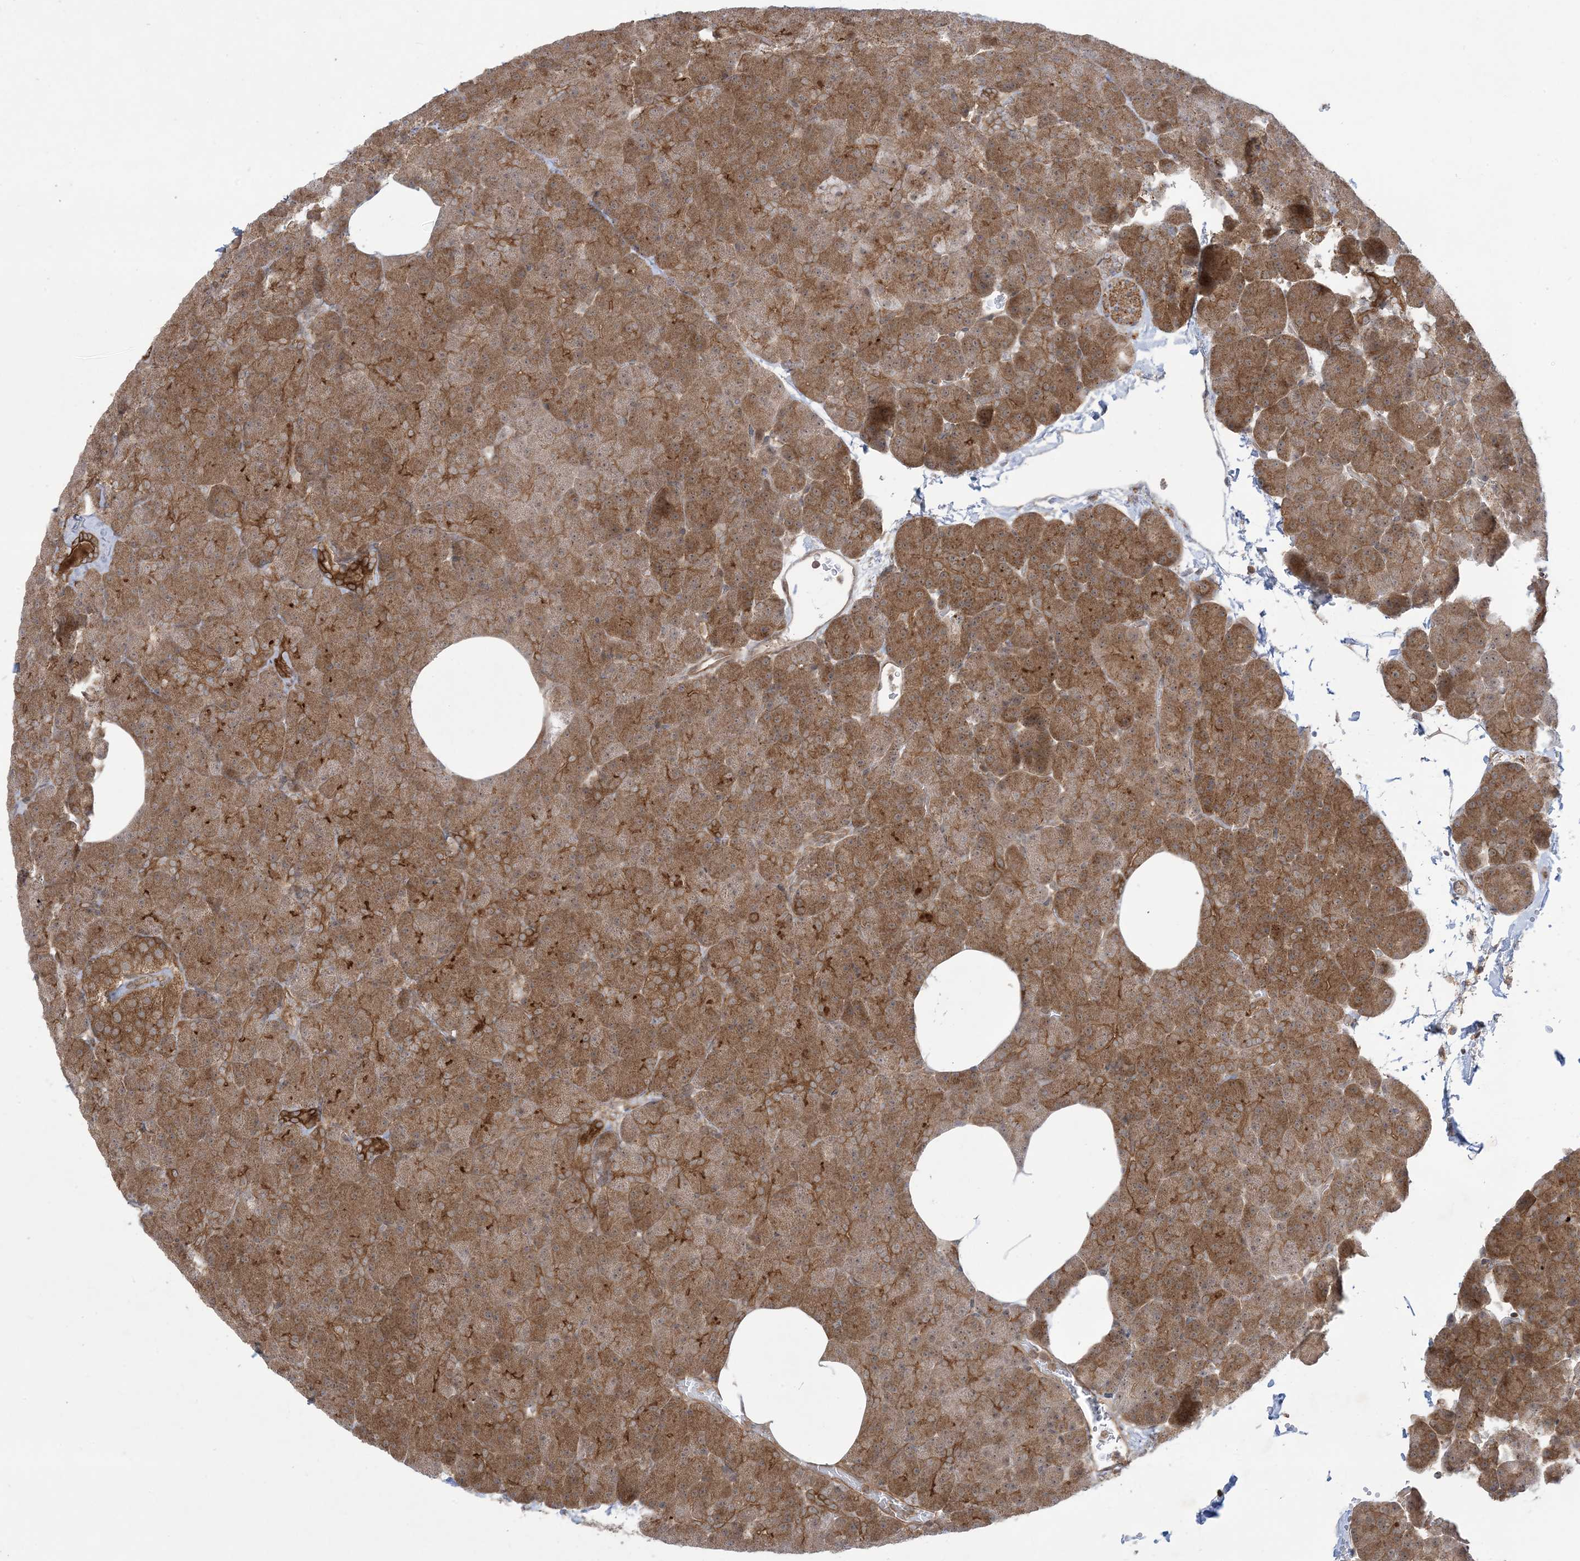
{"staining": {"intensity": "strong", "quantity": ">75%", "location": "cytoplasmic/membranous,nuclear"}, "tissue": "pancreas", "cell_type": "Exocrine glandular cells", "image_type": "normal", "snomed": [{"axis": "morphology", "description": "Normal tissue, NOS"}, {"axis": "morphology", "description": "Carcinoid, malignant, NOS"}, {"axis": "topography", "description": "Pancreas"}], "caption": "A brown stain shows strong cytoplasmic/membranous,nuclear positivity of a protein in exocrine glandular cells of normal pancreas.", "gene": "SOGA3", "patient": {"sex": "female", "age": 35}}